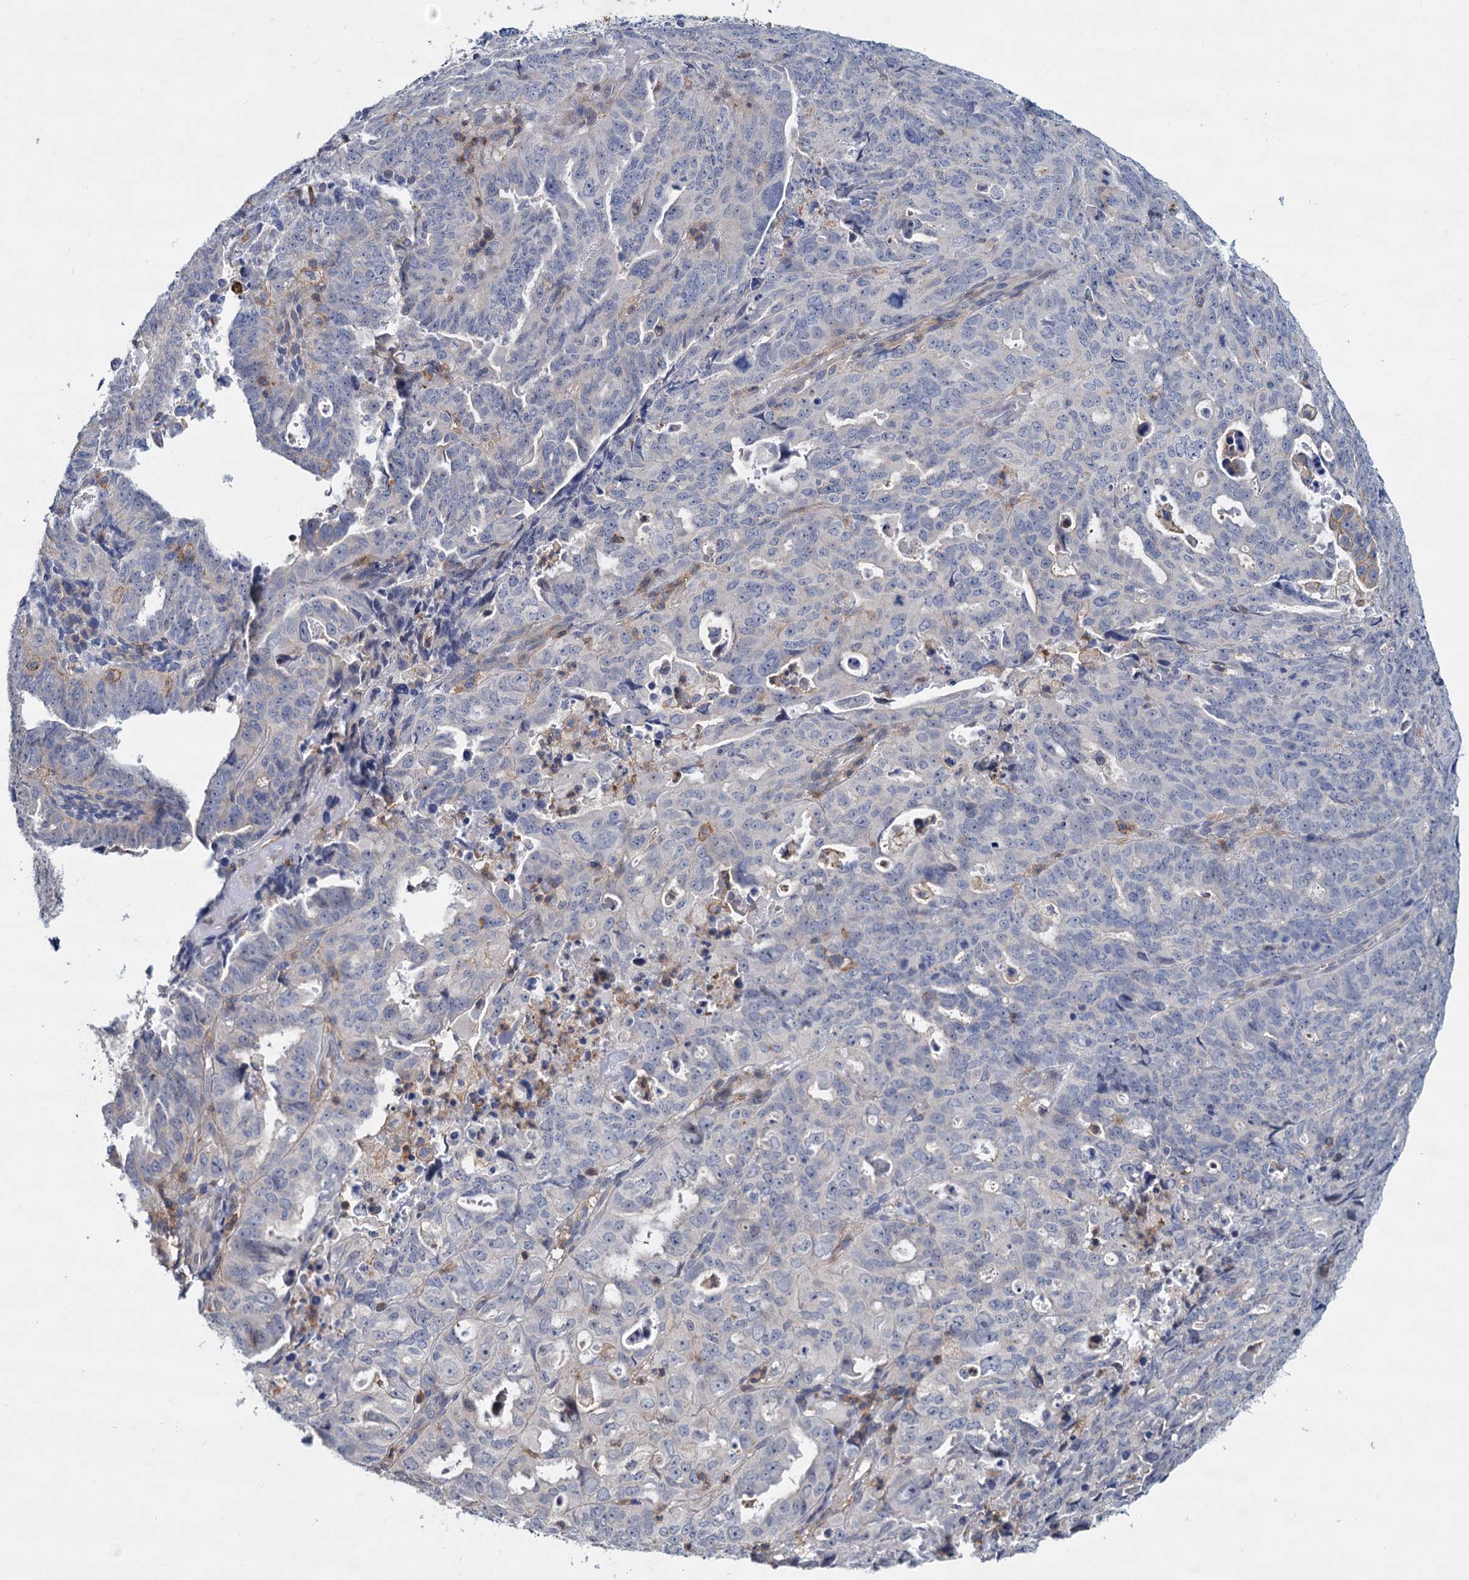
{"staining": {"intensity": "negative", "quantity": "none", "location": "none"}, "tissue": "endometrial cancer", "cell_type": "Tumor cells", "image_type": "cancer", "snomed": [{"axis": "morphology", "description": "Adenocarcinoma, NOS"}, {"axis": "topography", "description": "Endometrium"}], "caption": "IHC photomicrograph of human endometrial adenocarcinoma stained for a protein (brown), which displays no staining in tumor cells. (Brightfield microscopy of DAB (3,3'-diaminobenzidine) immunohistochemistry (IHC) at high magnification).", "gene": "LRCH4", "patient": {"sex": "female", "age": 65}}